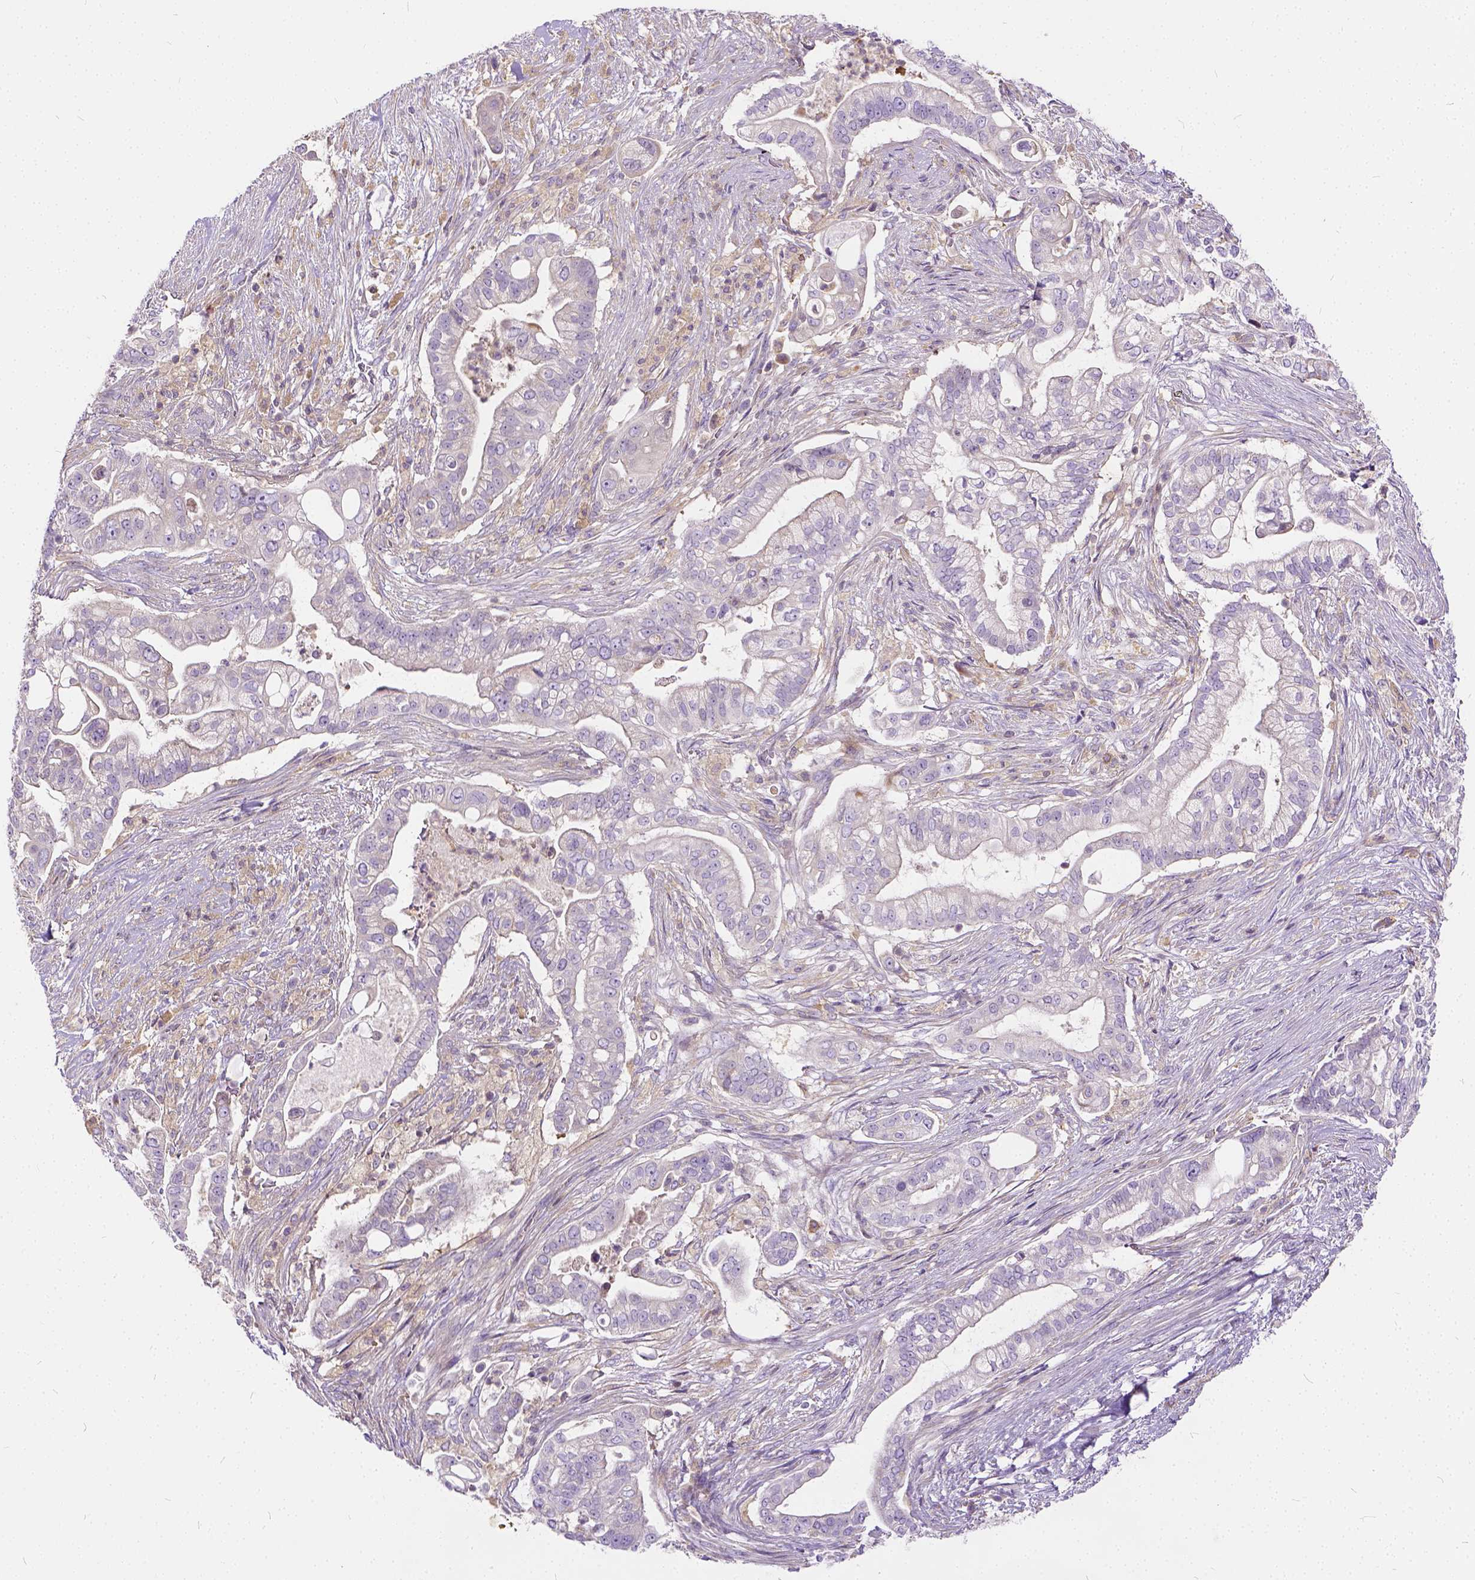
{"staining": {"intensity": "negative", "quantity": "none", "location": "none"}, "tissue": "pancreatic cancer", "cell_type": "Tumor cells", "image_type": "cancer", "snomed": [{"axis": "morphology", "description": "Adenocarcinoma, NOS"}, {"axis": "topography", "description": "Pancreas"}], "caption": "Tumor cells are negative for protein expression in human pancreatic cancer.", "gene": "CADM4", "patient": {"sex": "female", "age": 69}}